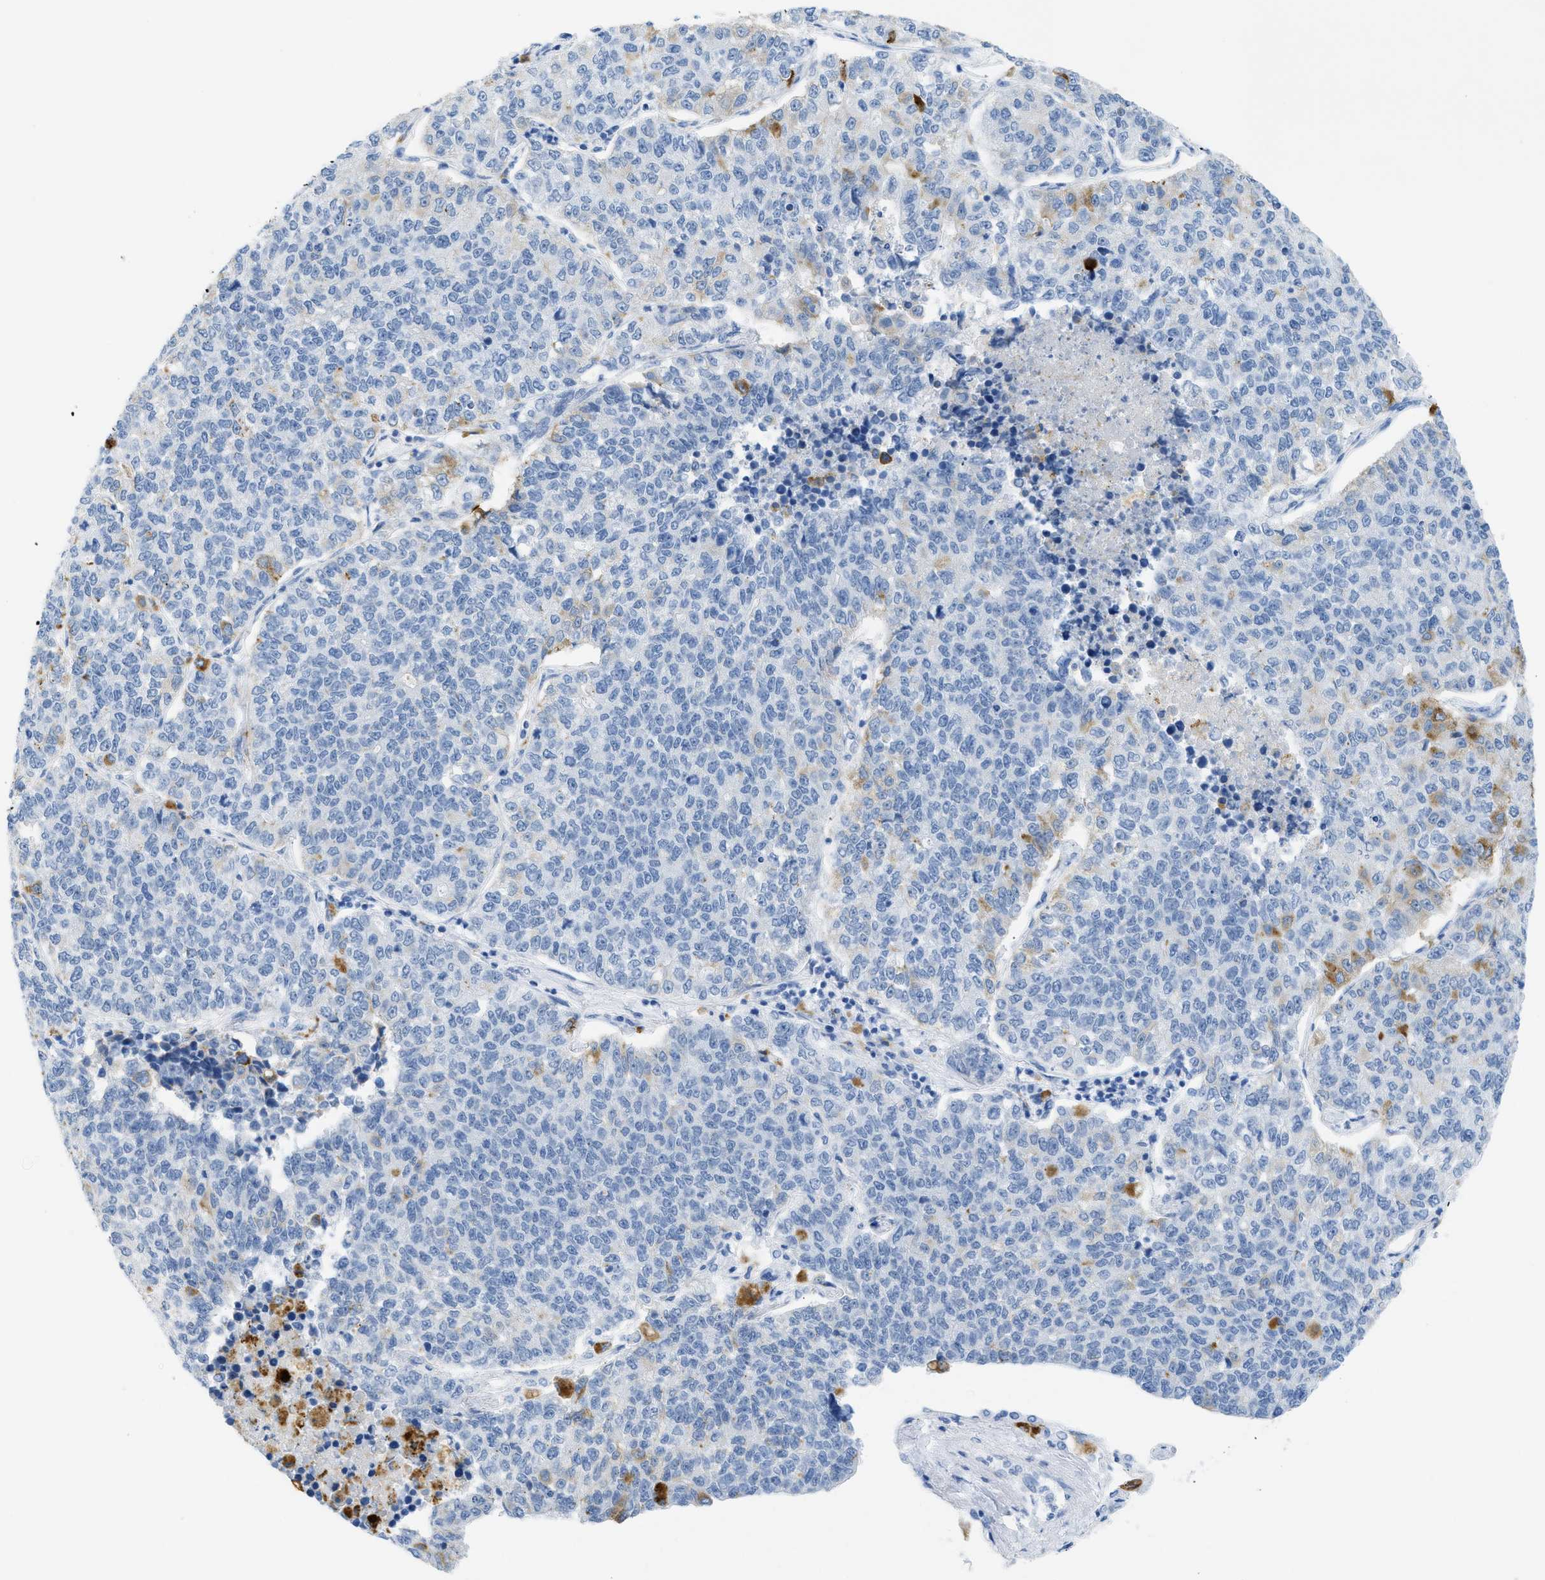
{"staining": {"intensity": "negative", "quantity": "none", "location": "none"}, "tissue": "lung cancer", "cell_type": "Tumor cells", "image_type": "cancer", "snomed": [{"axis": "morphology", "description": "Adenocarcinoma, NOS"}, {"axis": "topography", "description": "Lung"}], "caption": "Tumor cells show no significant protein staining in adenocarcinoma (lung). (Stains: DAB (3,3'-diaminobenzidine) immunohistochemistry with hematoxylin counter stain, Microscopy: brightfield microscopy at high magnification).", "gene": "WDR4", "patient": {"sex": "male", "age": 49}}